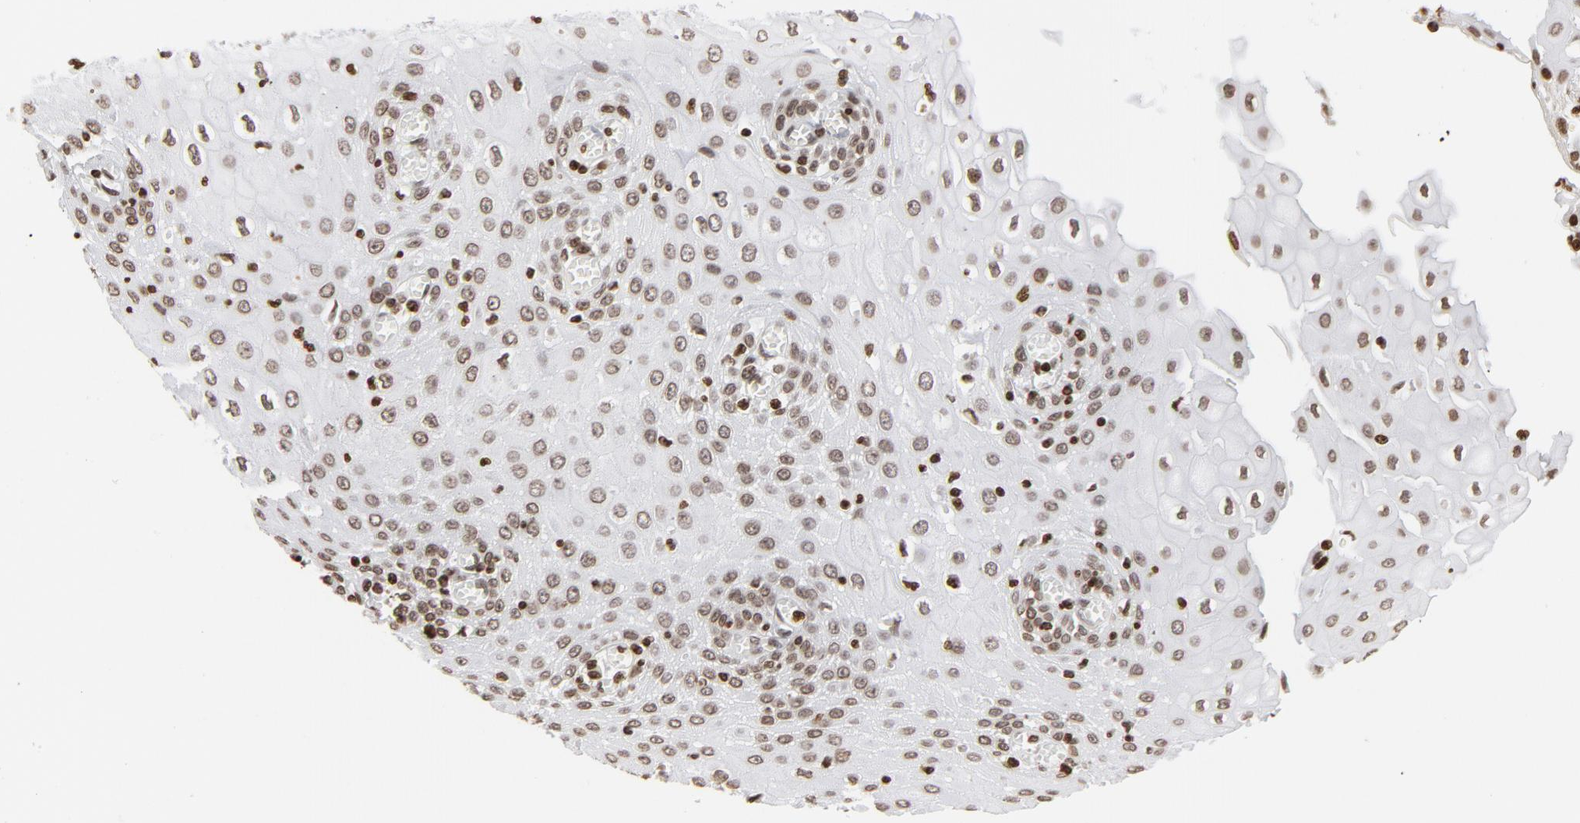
{"staining": {"intensity": "moderate", "quantity": ">75%", "location": "nuclear"}, "tissue": "esophagus", "cell_type": "Squamous epithelial cells", "image_type": "normal", "snomed": [{"axis": "morphology", "description": "Normal tissue, NOS"}, {"axis": "morphology", "description": "Squamous cell carcinoma, NOS"}, {"axis": "topography", "description": "Esophagus"}], "caption": "IHC micrograph of normal esophagus: esophagus stained using immunohistochemistry reveals medium levels of moderate protein expression localized specifically in the nuclear of squamous epithelial cells, appearing as a nuclear brown color.", "gene": "H2AC12", "patient": {"sex": "male", "age": 65}}